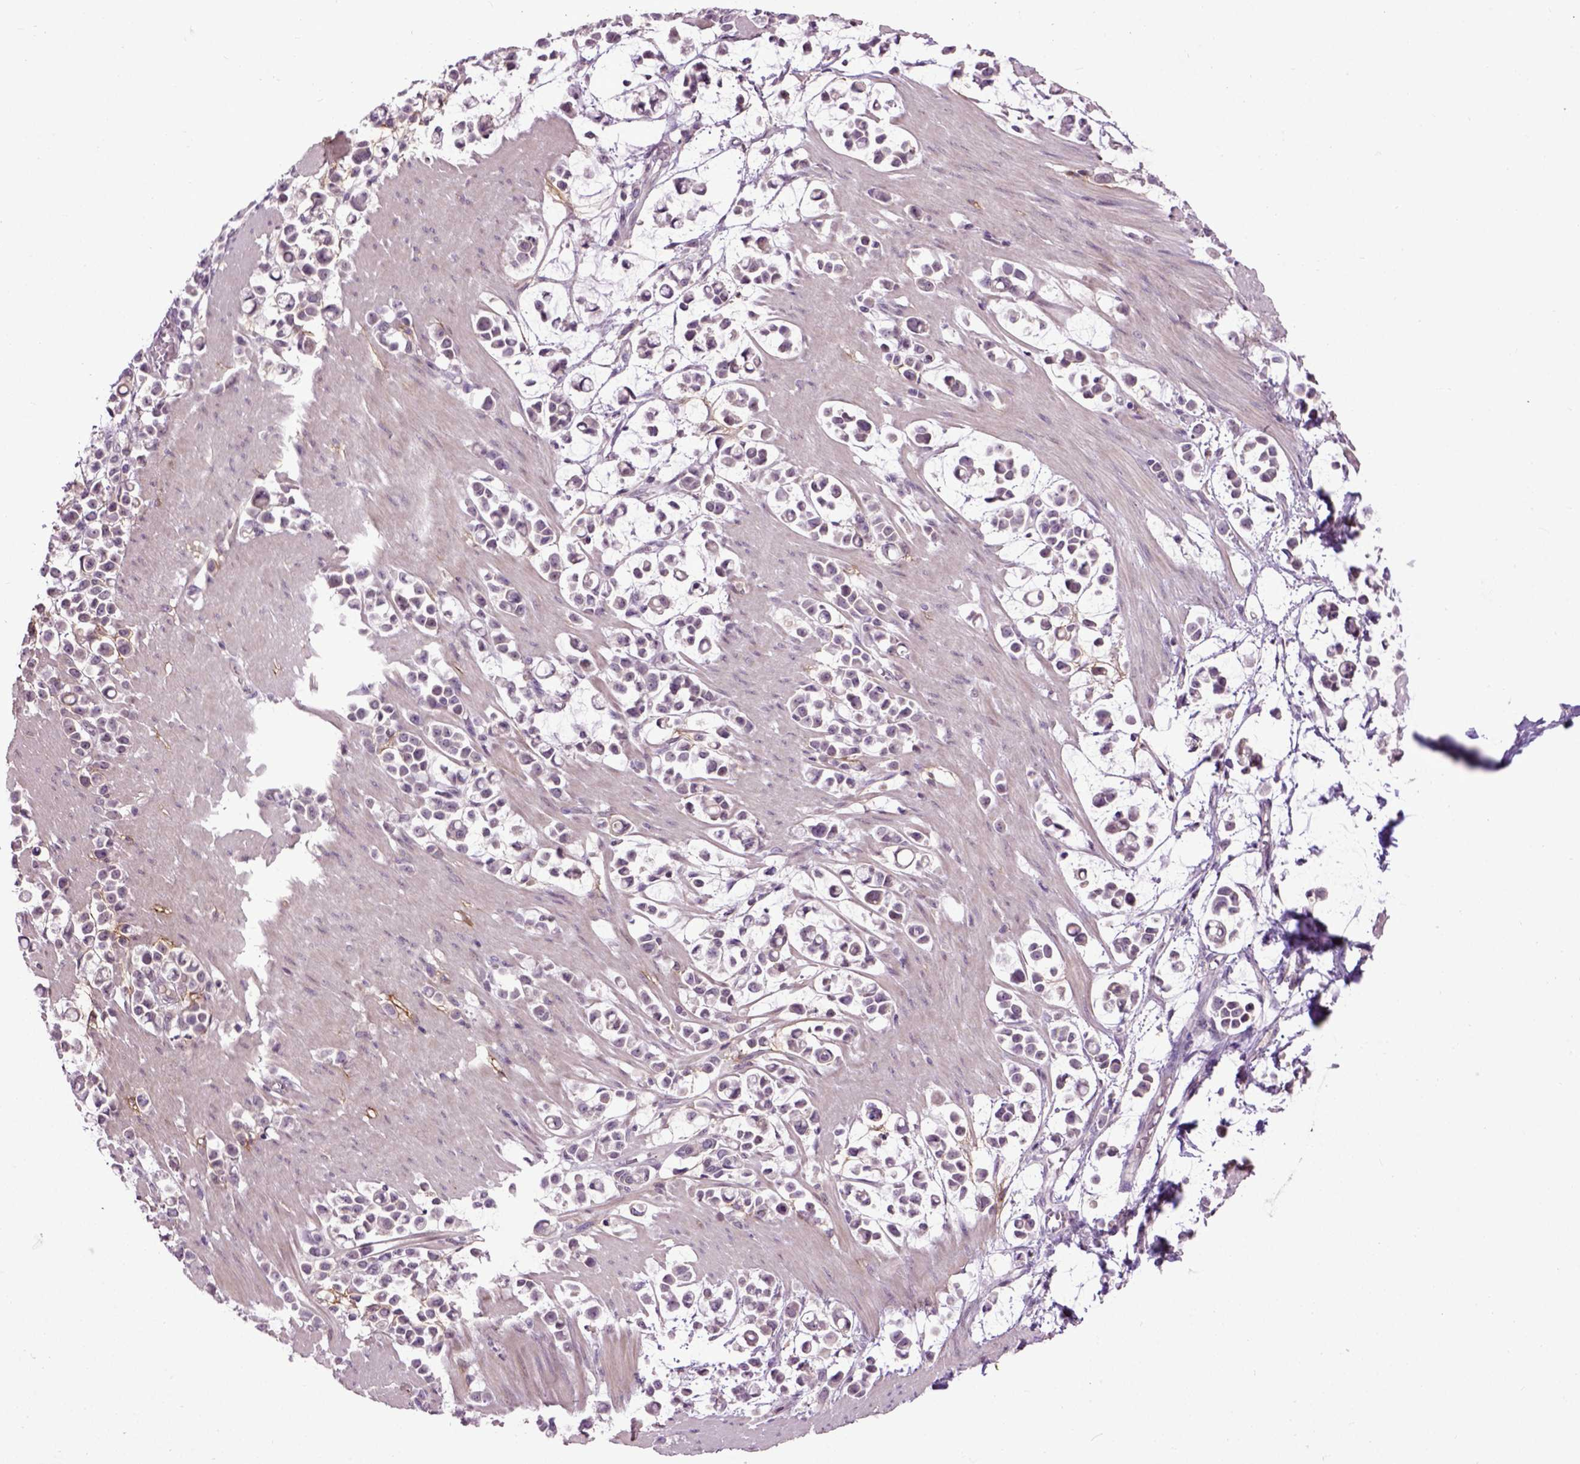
{"staining": {"intensity": "negative", "quantity": "none", "location": "none"}, "tissue": "stomach cancer", "cell_type": "Tumor cells", "image_type": "cancer", "snomed": [{"axis": "morphology", "description": "Adenocarcinoma, NOS"}, {"axis": "topography", "description": "Stomach"}], "caption": "IHC photomicrograph of neoplastic tissue: adenocarcinoma (stomach) stained with DAB (3,3'-diaminobenzidine) exhibits no significant protein positivity in tumor cells.", "gene": "EMILIN3", "patient": {"sex": "male", "age": 82}}